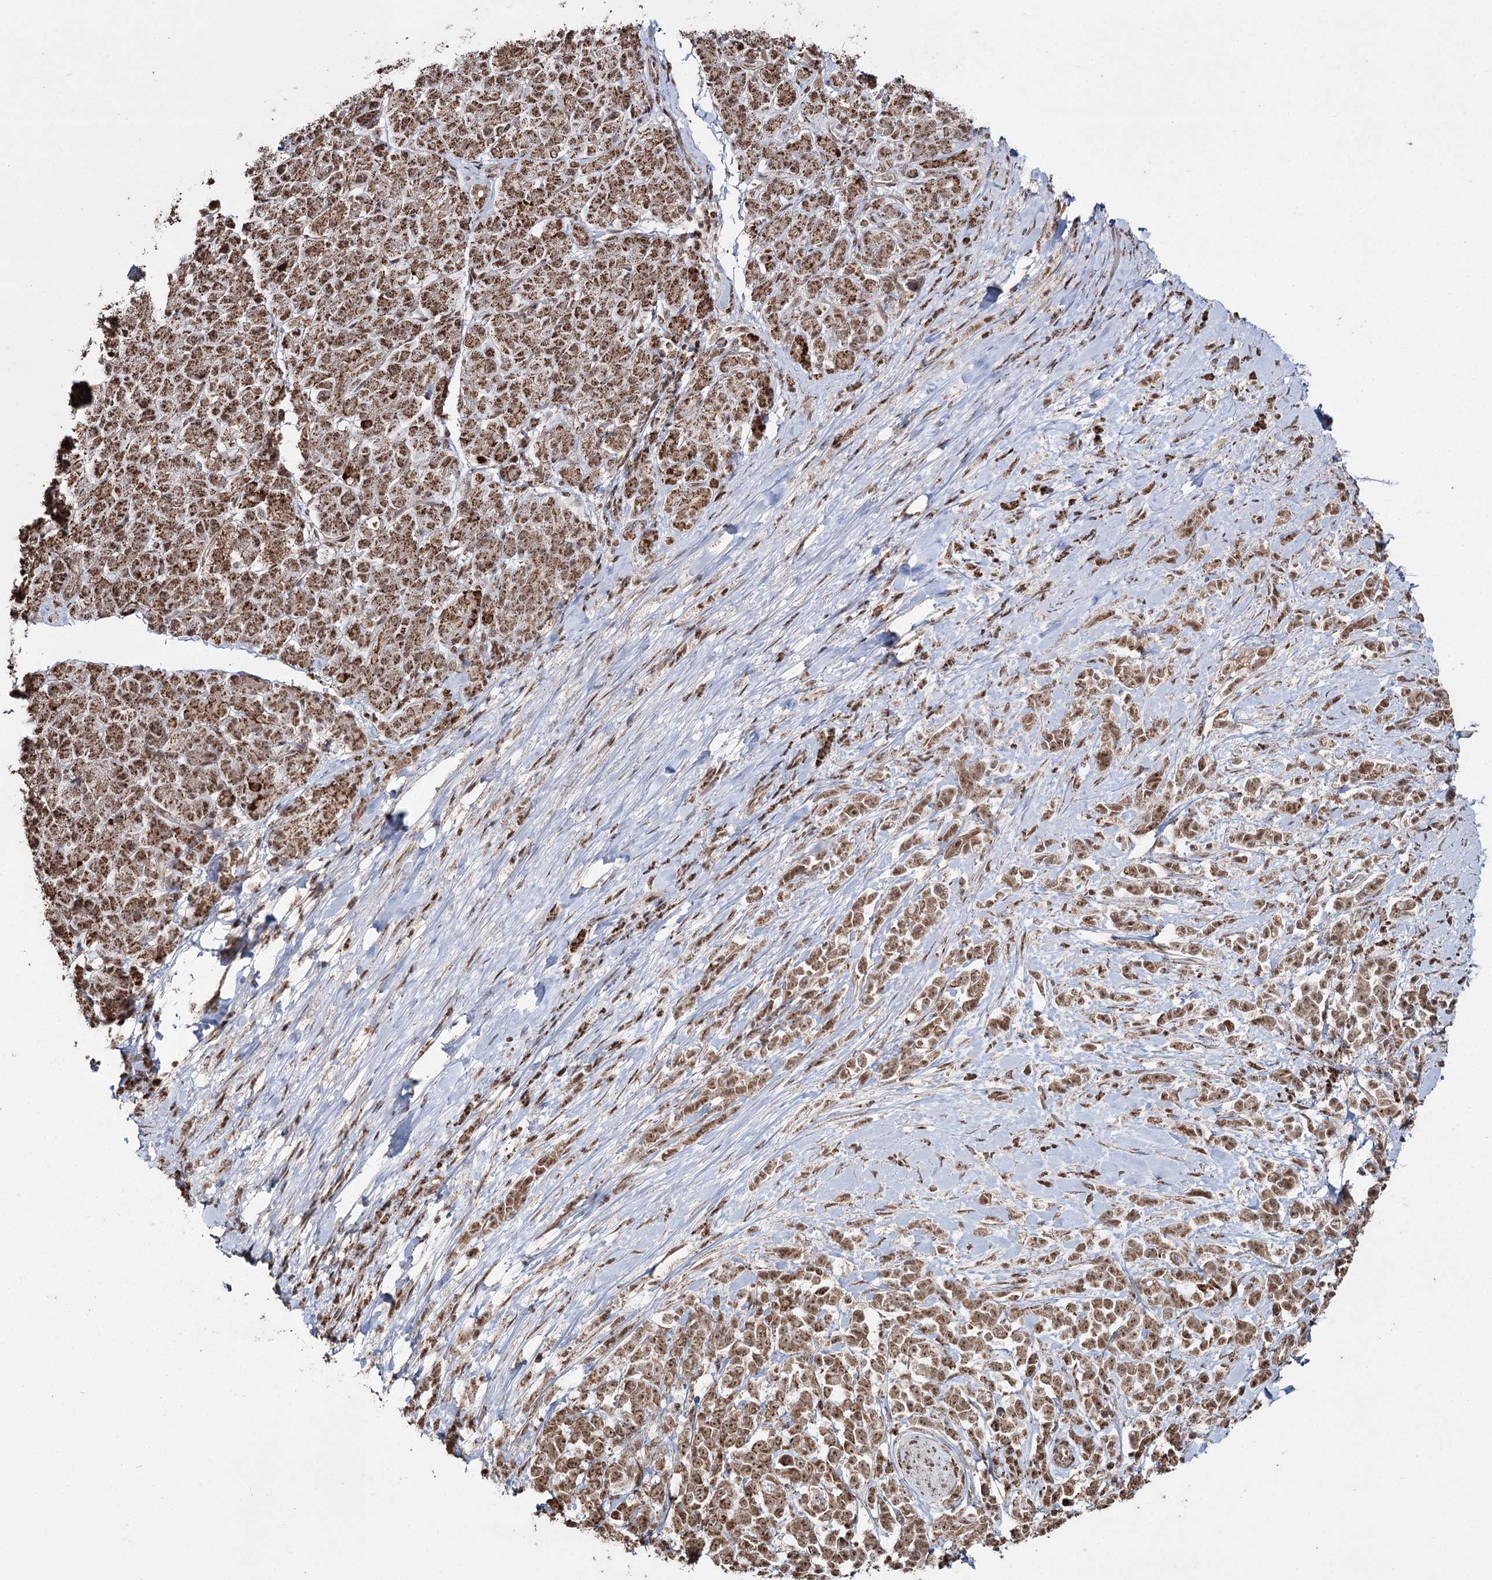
{"staining": {"intensity": "moderate", "quantity": ">75%", "location": "cytoplasmic/membranous,nuclear"}, "tissue": "pancreatic cancer", "cell_type": "Tumor cells", "image_type": "cancer", "snomed": [{"axis": "morphology", "description": "Normal tissue, NOS"}, {"axis": "morphology", "description": "Adenocarcinoma, NOS"}, {"axis": "topography", "description": "Pancreas"}], "caption": "Immunohistochemistry (IHC) micrograph of pancreatic cancer (adenocarcinoma) stained for a protein (brown), which reveals medium levels of moderate cytoplasmic/membranous and nuclear positivity in approximately >75% of tumor cells.", "gene": "PDHX", "patient": {"sex": "female", "age": 64}}